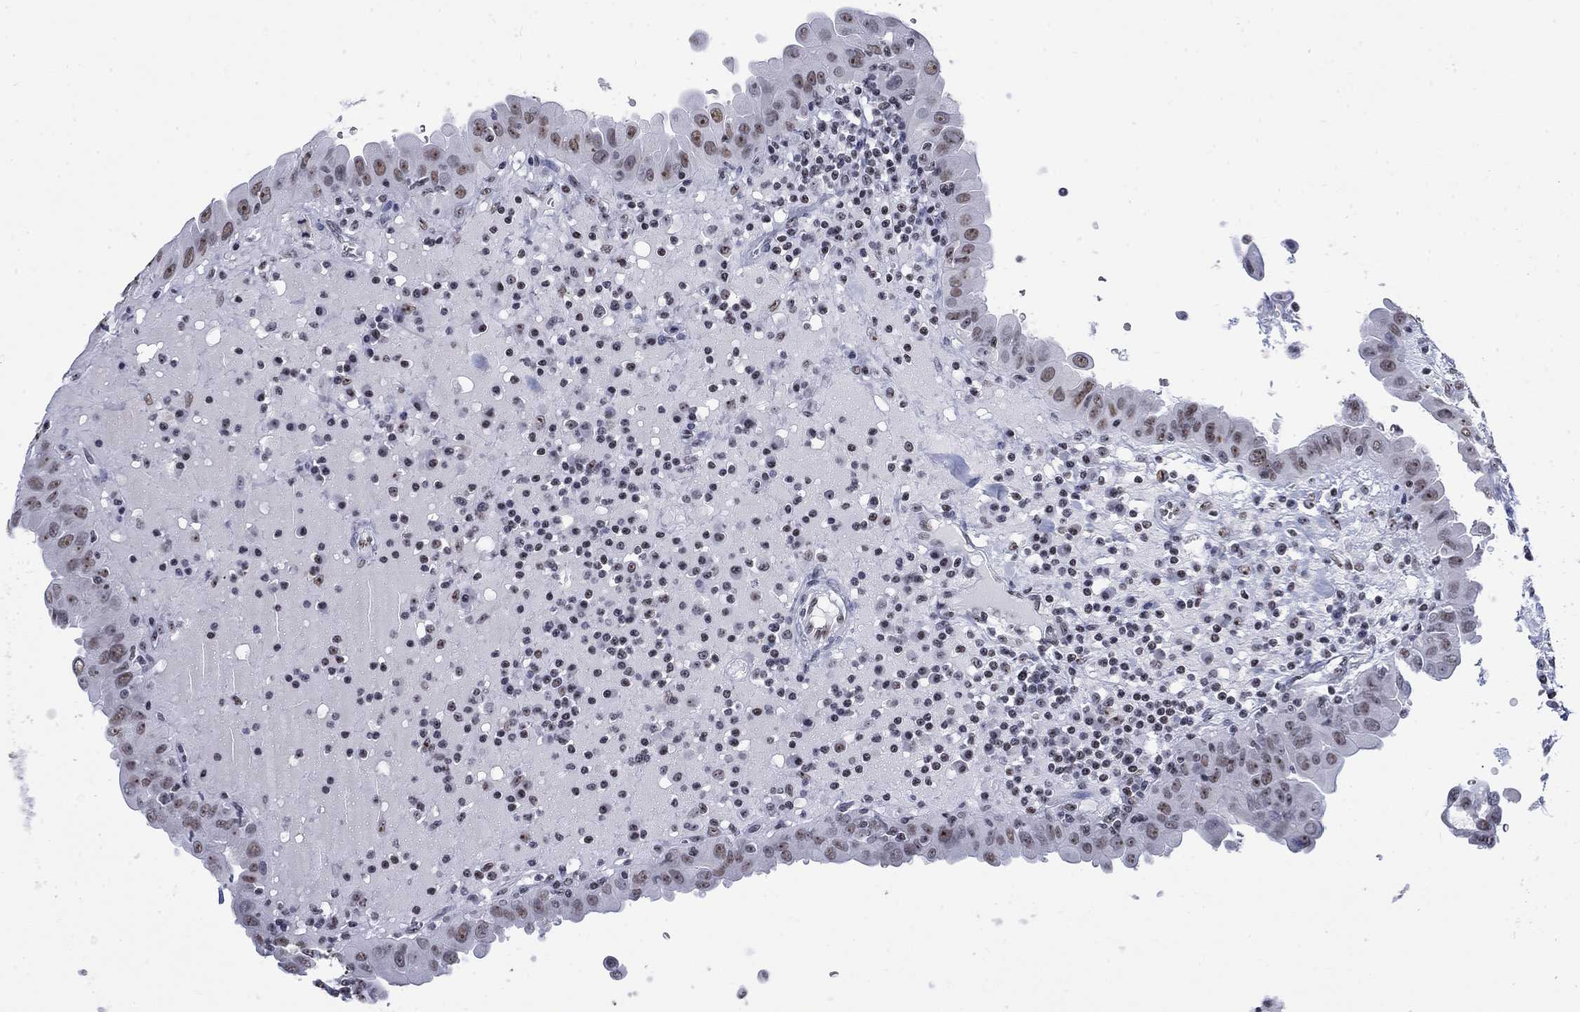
{"staining": {"intensity": "moderate", "quantity": "<25%", "location": "nuclear"}, "tissue": "thyroid cancer", "cell_type": "Tumor cells", "image_type": "cancer", "snomed": [{"axis": "morphology", "description": "Papillary adenocarcinoma, NOS"}, {"axis": "topography", "description": "Thyroid gland"}], "caption": "This image shows immunohistochemistry staining of human papillary adenocarcinoma (thyroid), with low moderate nuclear expression in approximately <25% of tumor cells.", "gene": "CSRNP3", "patient": {"sex": "female", "age": 37}}